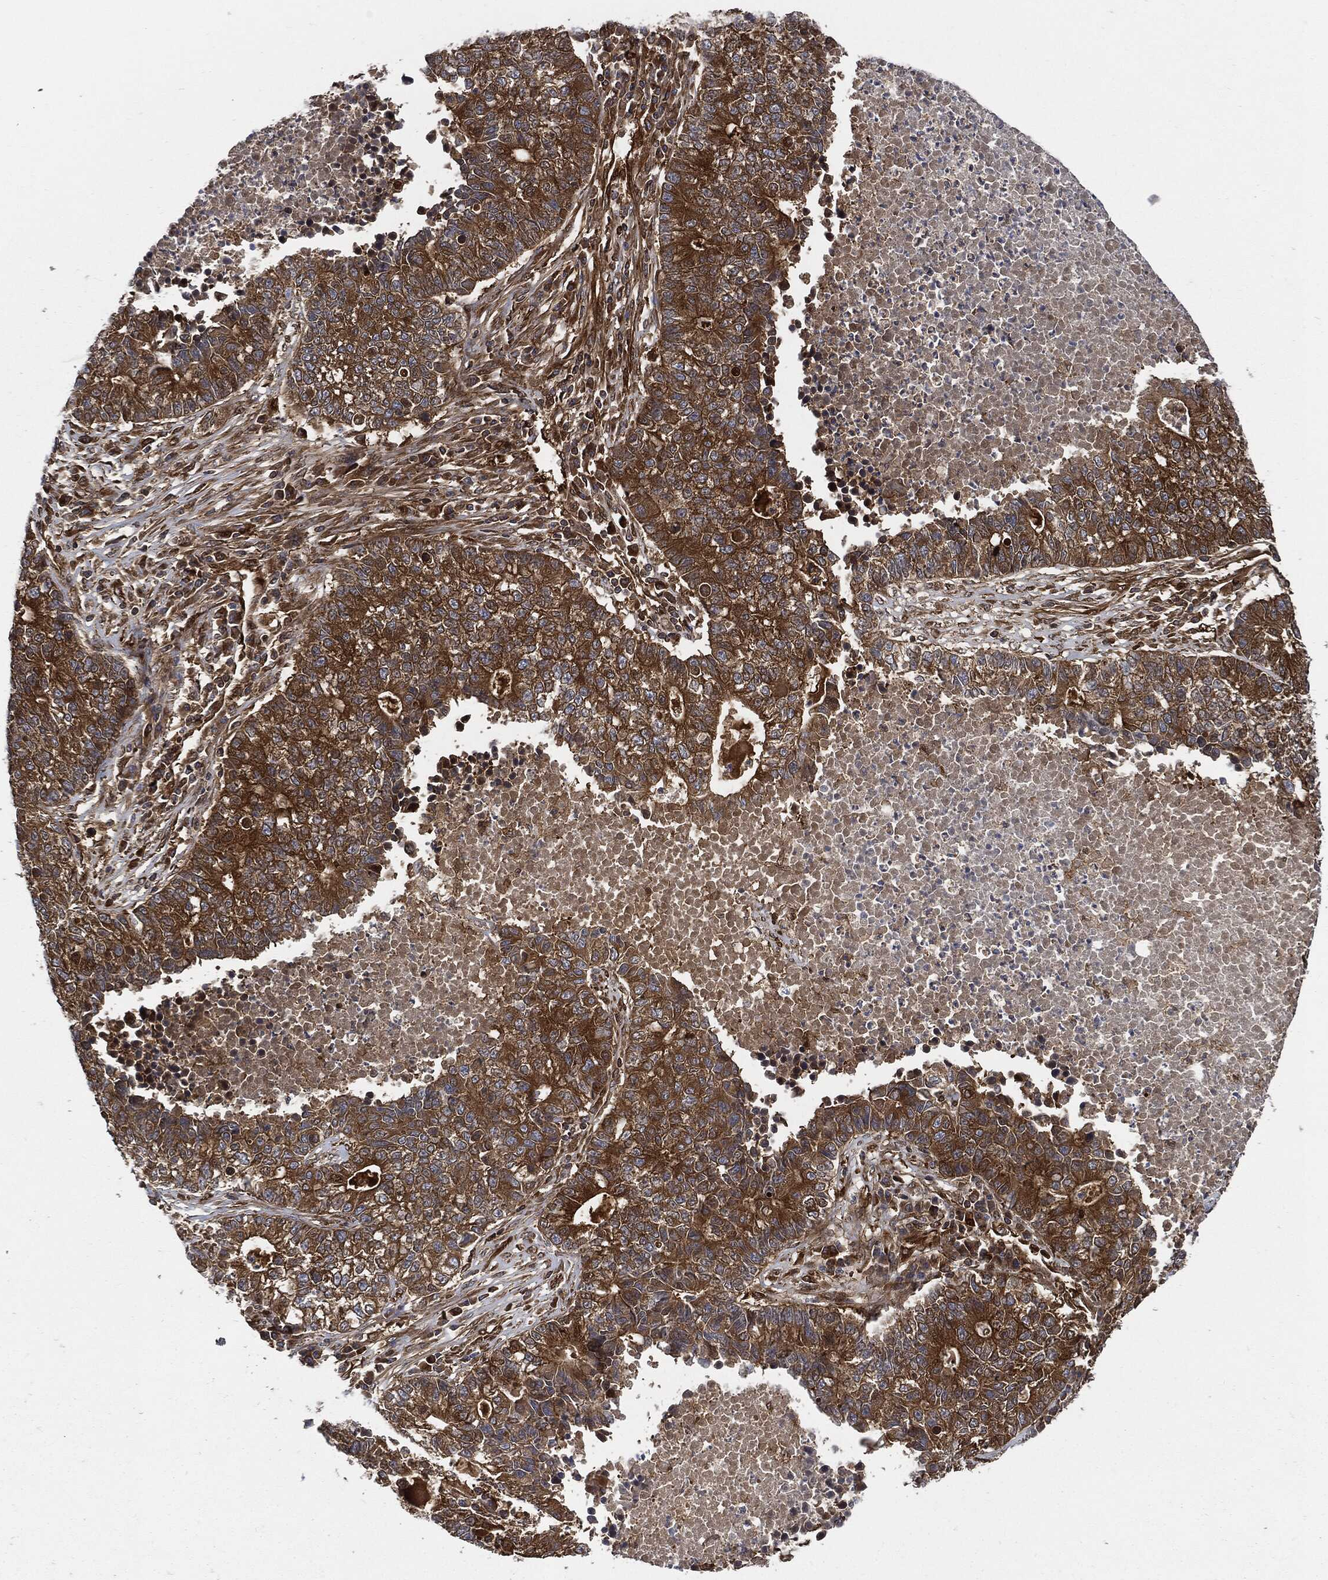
{"staining": {"intensity": "strong", "quantity": "25%-75%", "location": "cytoplasmic/membranous"}, "tissue": "lung cancer", "cell_type": "Tumor cells", "image_type": "cancer", "snomed": [{"axis": "morphology", "description": "Adenocarcinoma, NOS"}, {"axis": "topography", "description": "Lung"}], "caption": "About 25%-75% of tumor cells in human lung cancer (adenocarcinoma) reveal strong cytoplasmic/membranous protein expression as visualized by brown immunohistochemical staining.", "gene": "XPNPEP1", "patient": {"sex": "male", "age": 57}}